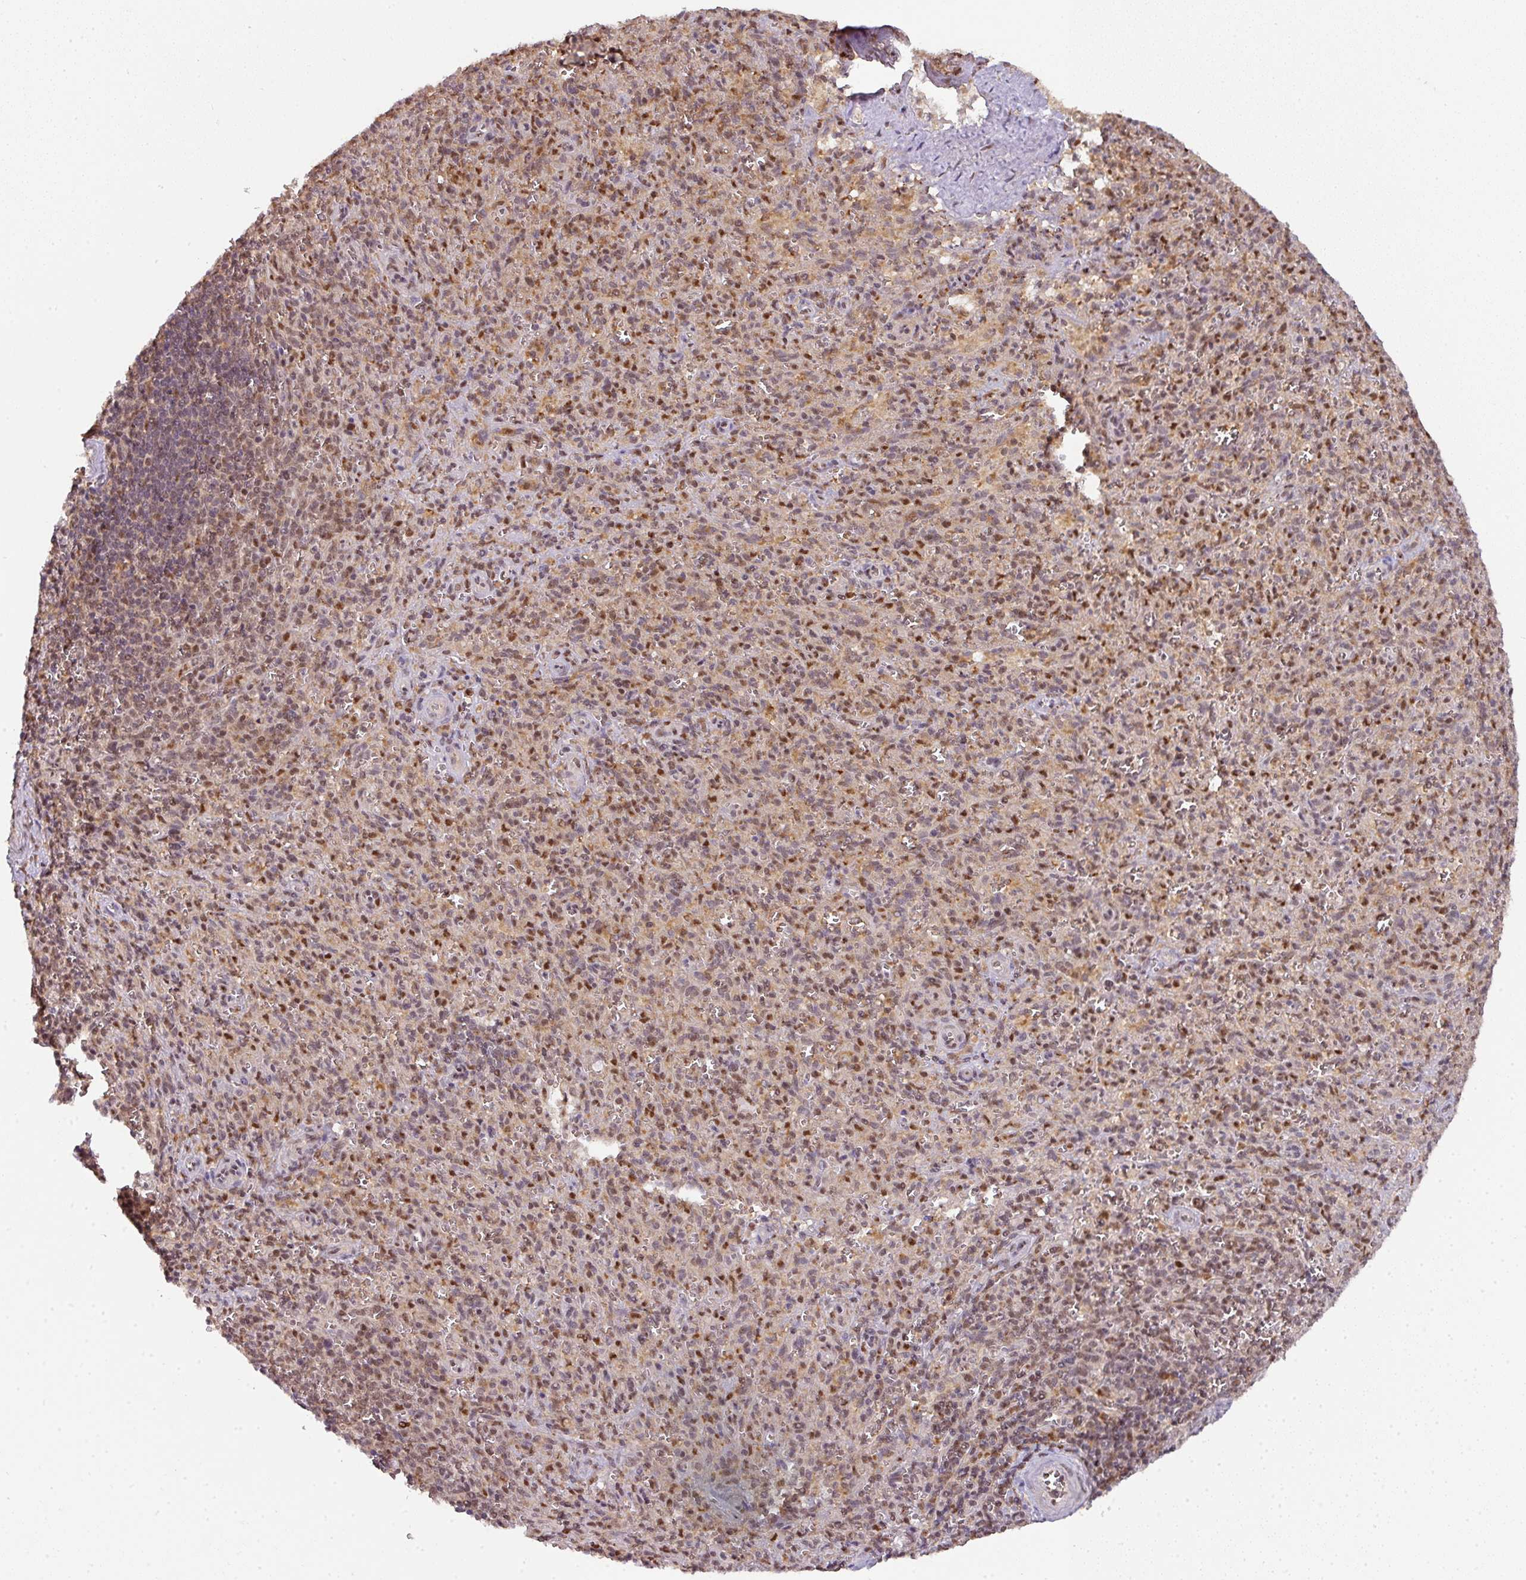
{"staining": {"intensity": "moderate", "quantity": "25%-75%", "location": "nuclear"}, "tissue": "spleen", "cell_type": "Cells in red pulp", "image_type": "normal", "snomed": [{"axis": "morphology", "description": "Normal tissue, NOS"}, {"axis": "topography", "description": "Spleen"}], "caption": "IHC micrograph of normal human spleen stained for a protein (brown), which reveals medium levels of moderate nuclear staining in approximately 25%-75% of cells in red pulp.", "gene": "RANBP9", "patient": {"sex": "female", "age": 26}}